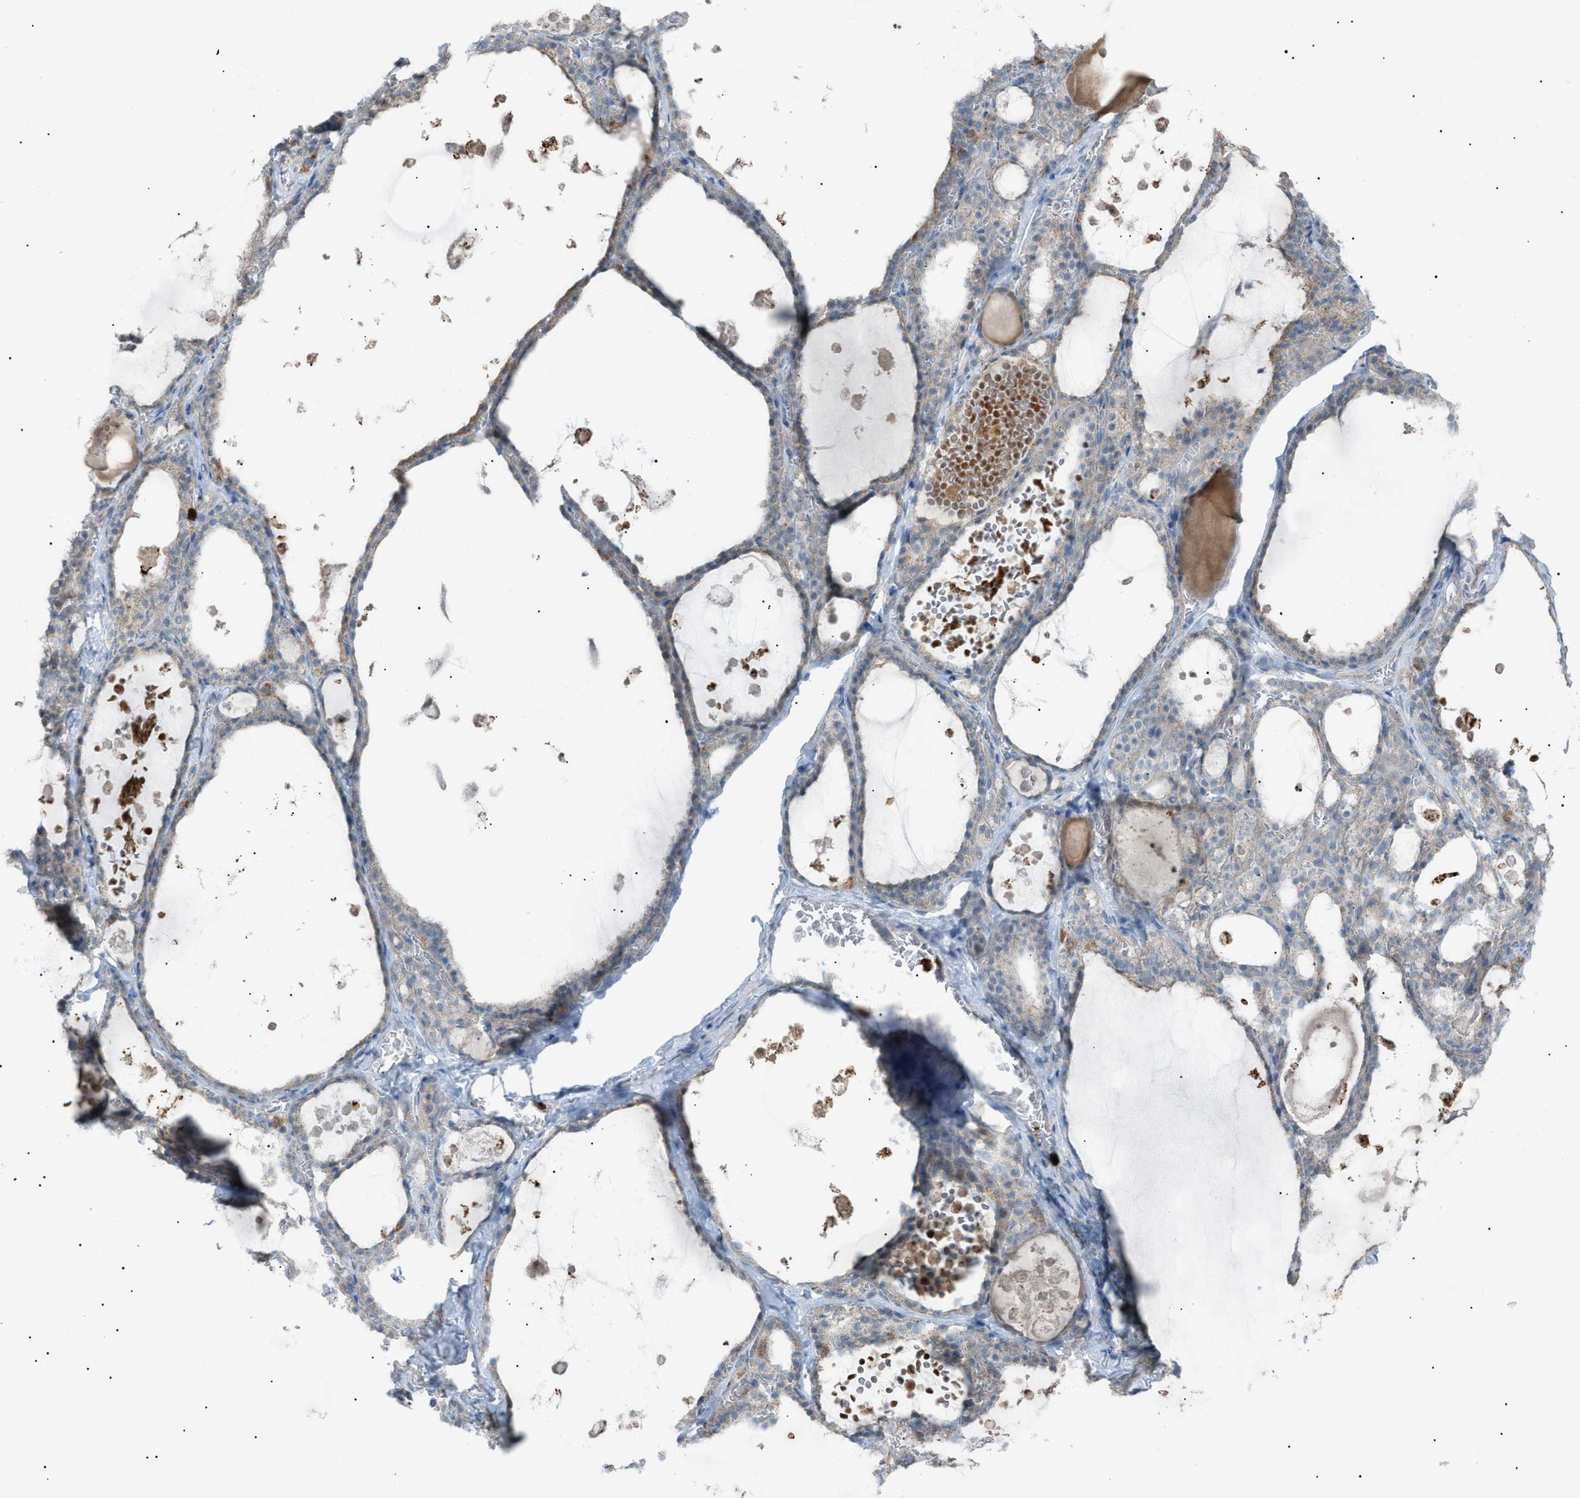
{"staining": {"intensity": "moderate", "quantity": "25%-75%", "location": "cytoplasmic/membranous"}, "tissue": "thyroid gland", "cell_type": "Glandular cells", "image_type": "normal", "snomed": [{"axis": "morphology", "description": "Normal tissue, NOS"}, {"axis": "topography", "description": "Thyroid gland"}], "caption": "DAB (3,3'-diaminobenzidine) immunohistochemical staining of benign human thyroid gland demonstrates moderate cytoplasmic/membranous protein expression in approximately 25%-75% of glandular cells.", "gene": "ZNF516", "patient": {"sex": "male", "age": 56}}